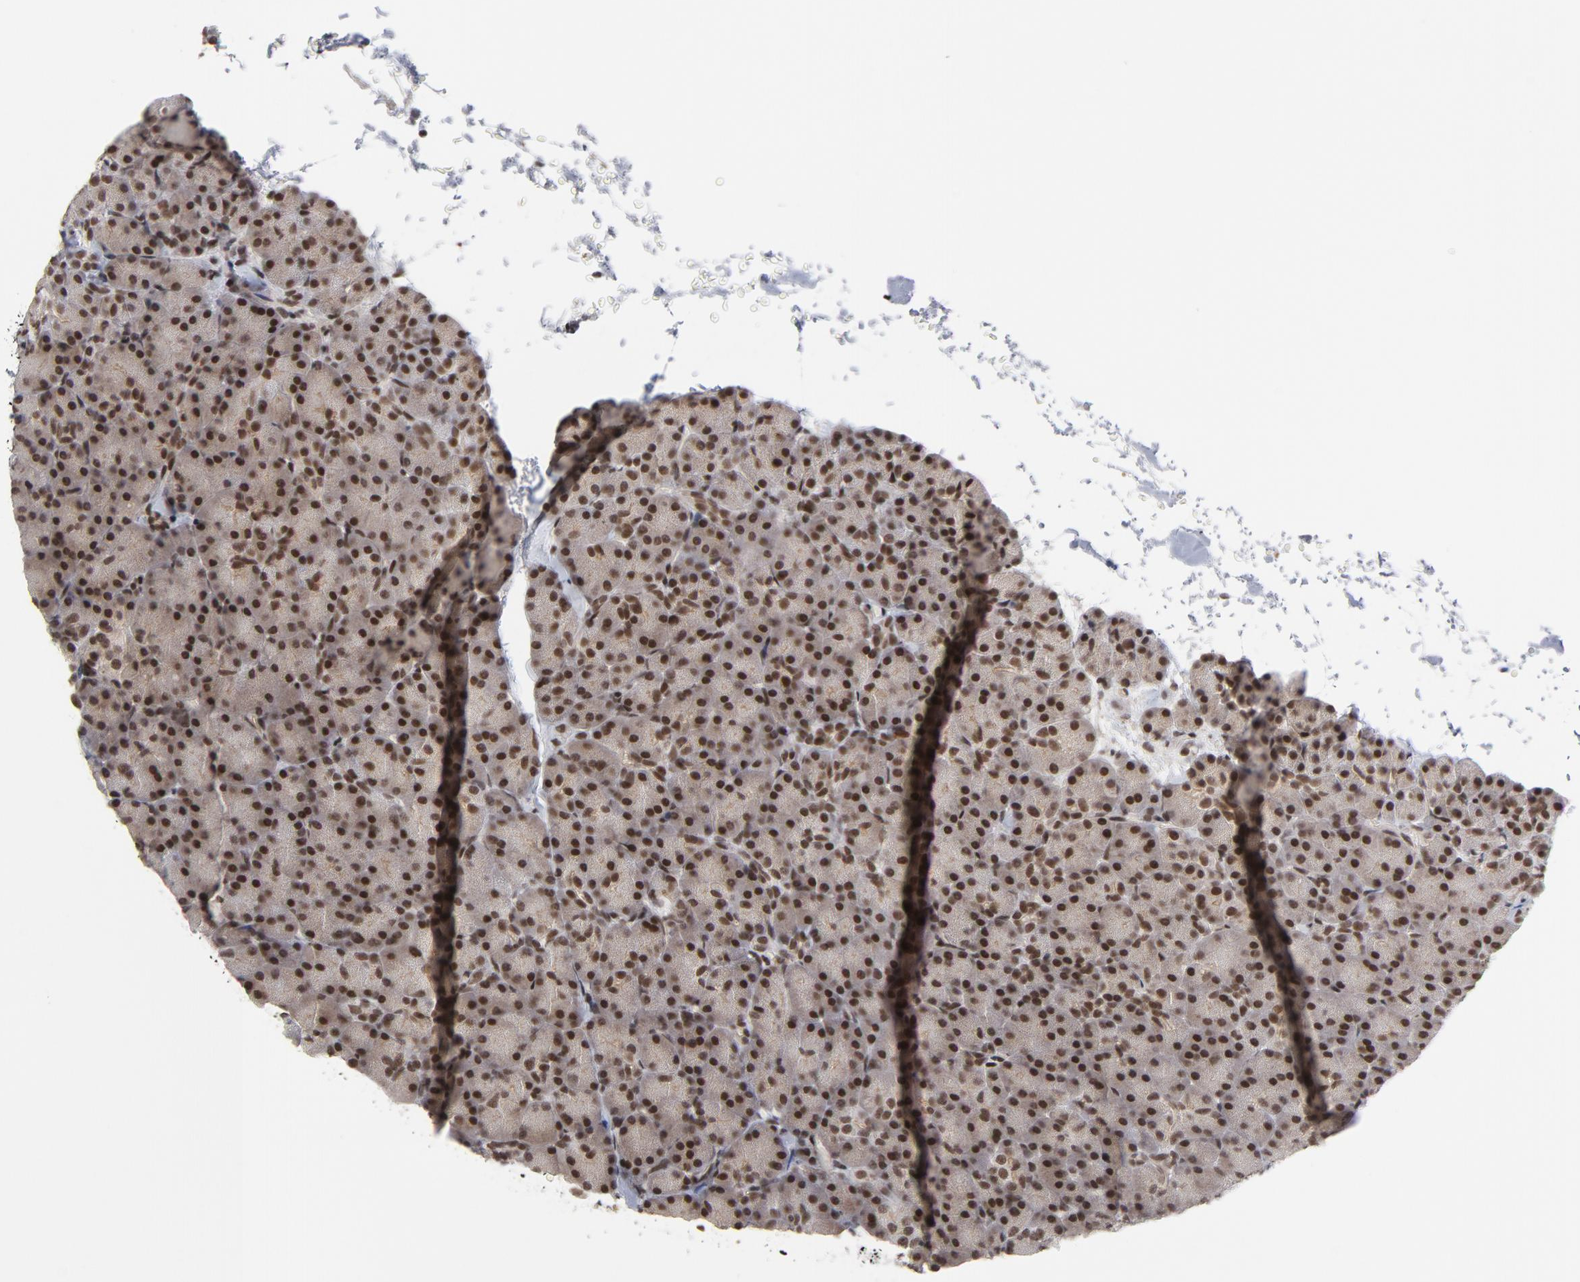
{"staining": {"intensity": "strong", "quantity": ">75%", "location": "nuclear"}, "tissue": "pancreas", "cell_type": "Exocrine glandular cells", "image_type": "normal", "snomed": [{"axis": "morphology", "description": "Normal tissue, NOS"}, {"axis": "topography", "description": "Pancreas"}], "caption": "Normal pancreas displays strong nuclear expression in approximately >75% of exocrine glandular cells.", "gene": "CTCF", "patient": {"sex": "female", "age": 43}}